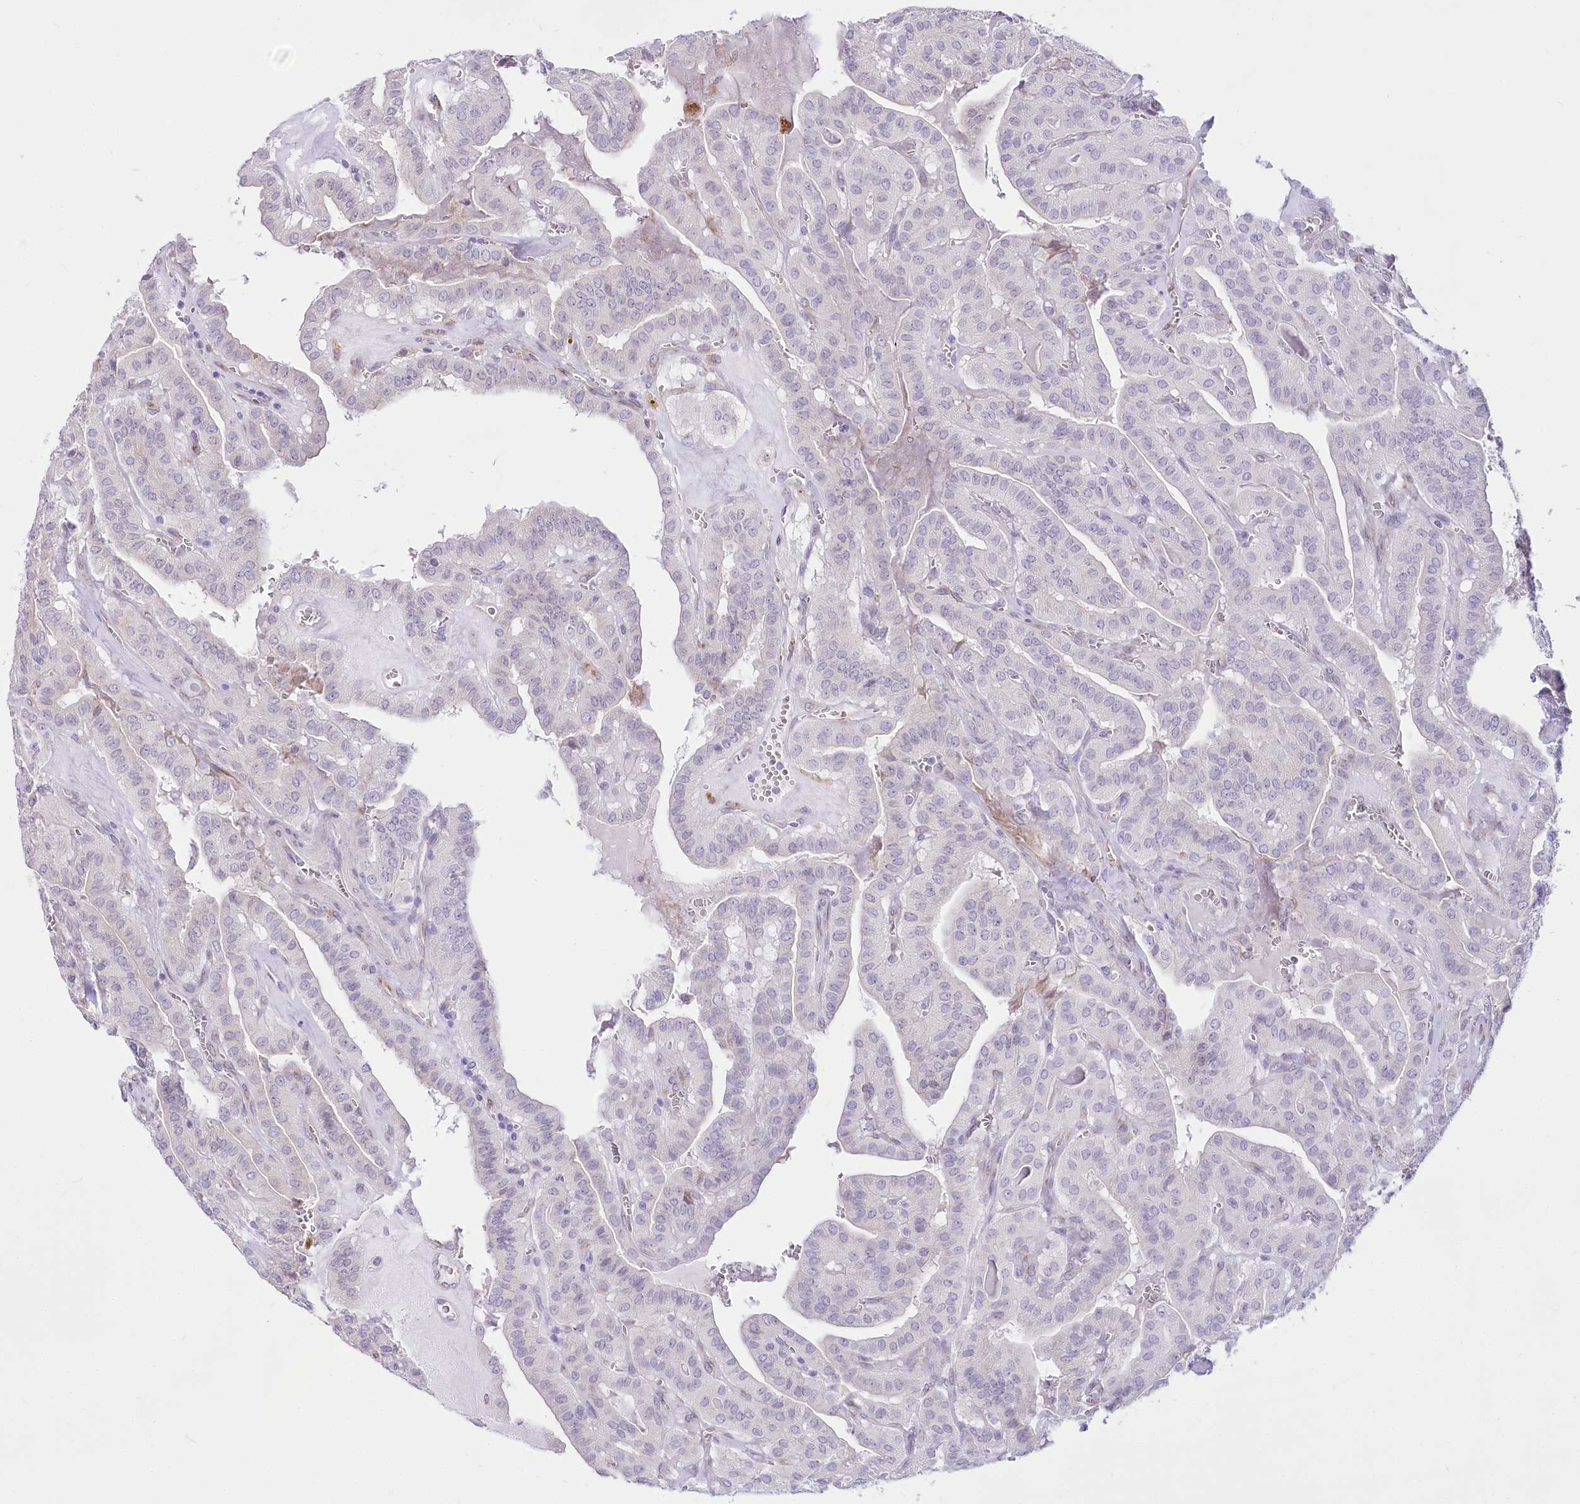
{"staining": {"intensity": "negative", "quantity": "none", "location": "none"}, "tissue": "thyroid cancer", "cell_type": "Tumor cells", "image_type": "cancer", "snomed": [{"axis": "morphology", "description": "Papillary adenocarcinoma, NOS"}, {"axis": "topography", "description": "Thyroid gland"}], "caption": "An immunohistochemistry (IHC) image of thyroid cancer is shown. There is no staining in tumor cells of thyroid cancer. Brightfield microscopy of immunohistochemistry (IHC) stained with DAB (3,3'-diaminobenzidine) (brown) and hematoxylin (blue), captured at high magnification.", "gene": "STT3B", "patient": {"sex": "male", "age": 52}}